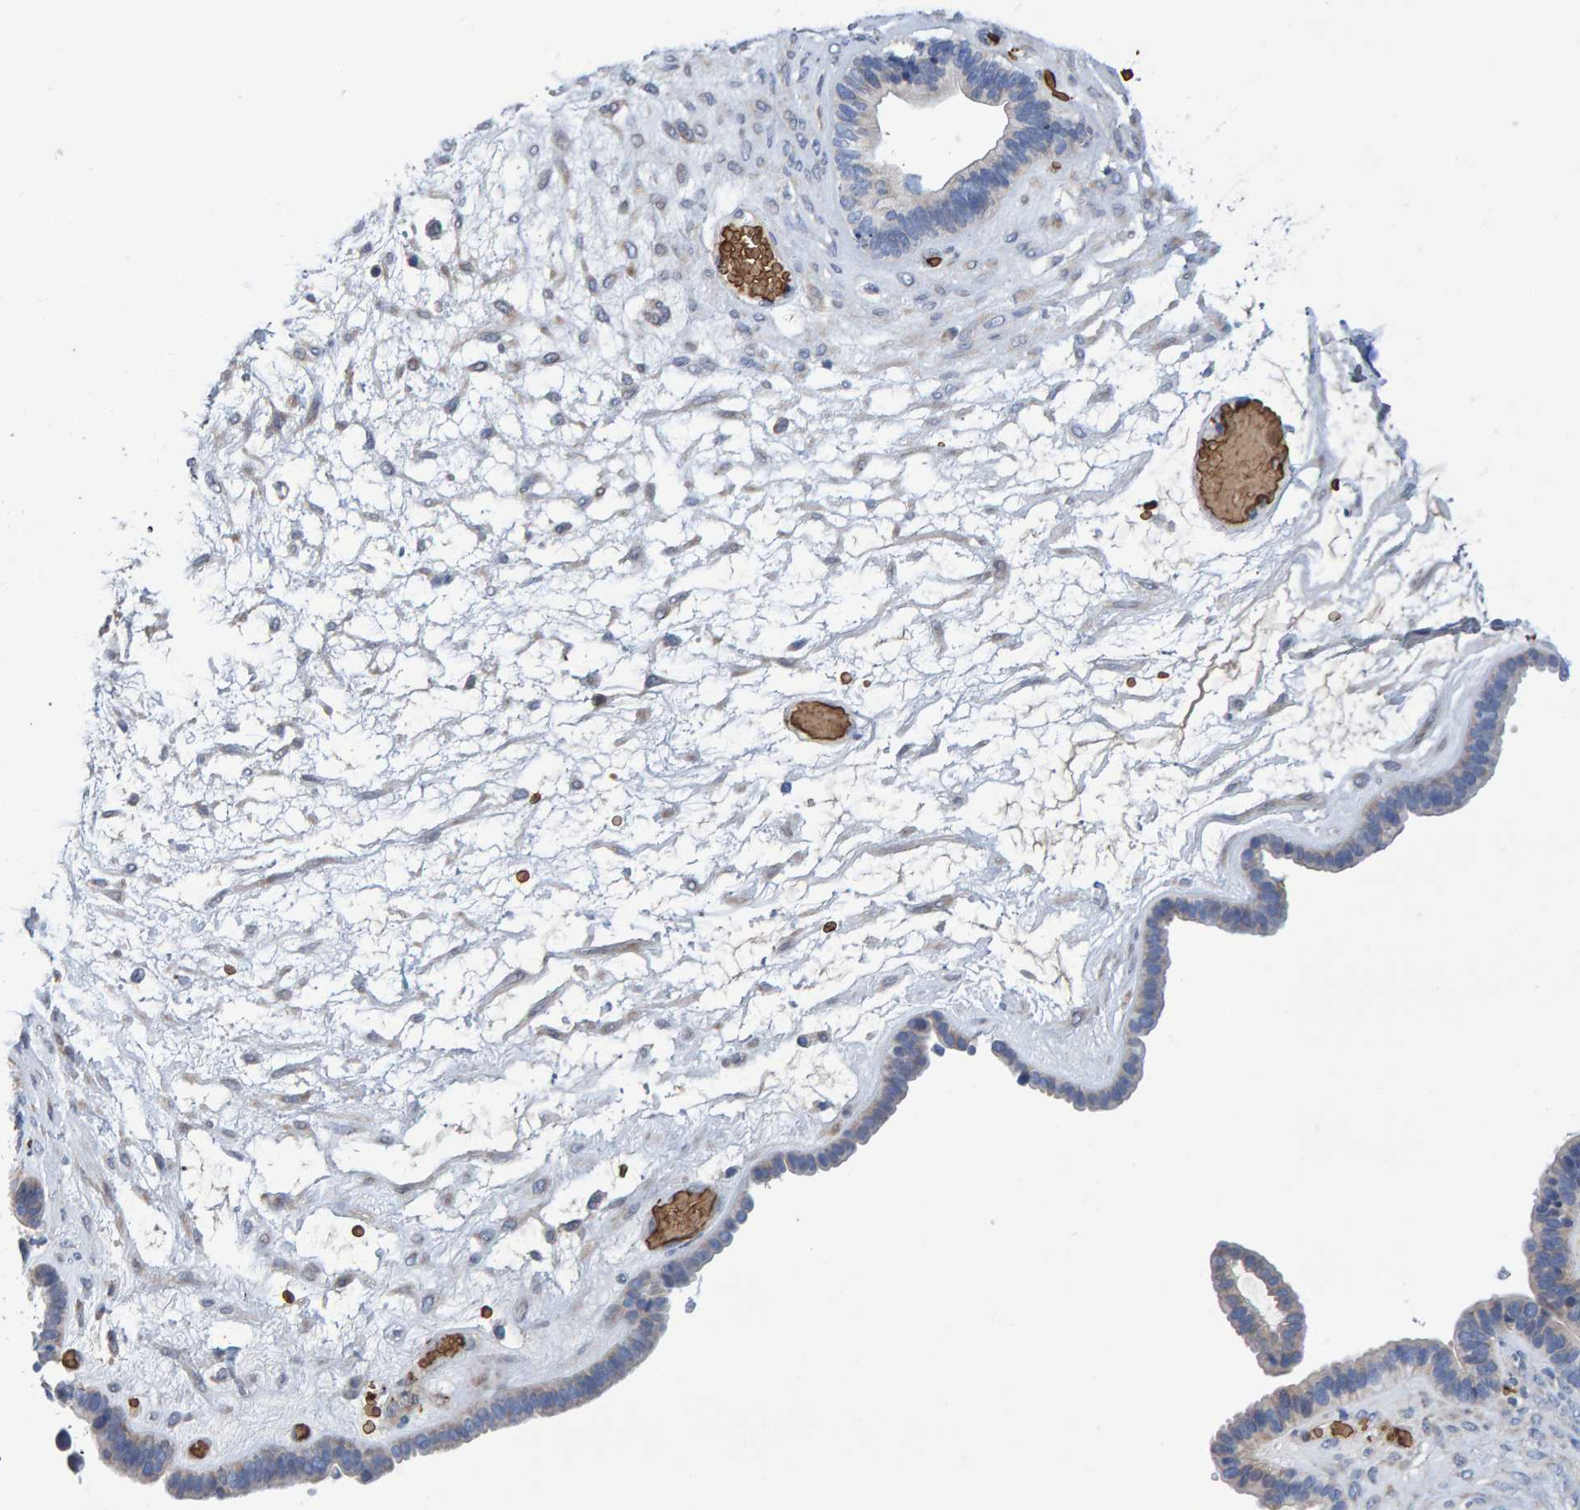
{"staining": {"intensity": "weak", "quantity": "25%-75%", "location": "cytoplasmic/membranous"}, "tissue": "ovarian cancer", "cell_type": "Tumor cells", "image_type": "cancer", "snomed": [{"axis": "morphology", "description": "Cystadenocarcinoma, serous, NOS"}, {"axis": "topography", "description": "Ovary"}], "caption": "Ovarian serous cystadenocarcinoma stained with DAB IHC displays low levels of weak cytoplasmic/membranous positivity in approximately 25%-75% of tumor cells. The staining is performed using DAB (3,3'-diaminobenzidine) brown chromogen to label protein expression. The nuclei are counter-stained blue using hematoxylin.", "gene": "VPS9D1", "patient": {"sex": "female", "age": 56}}